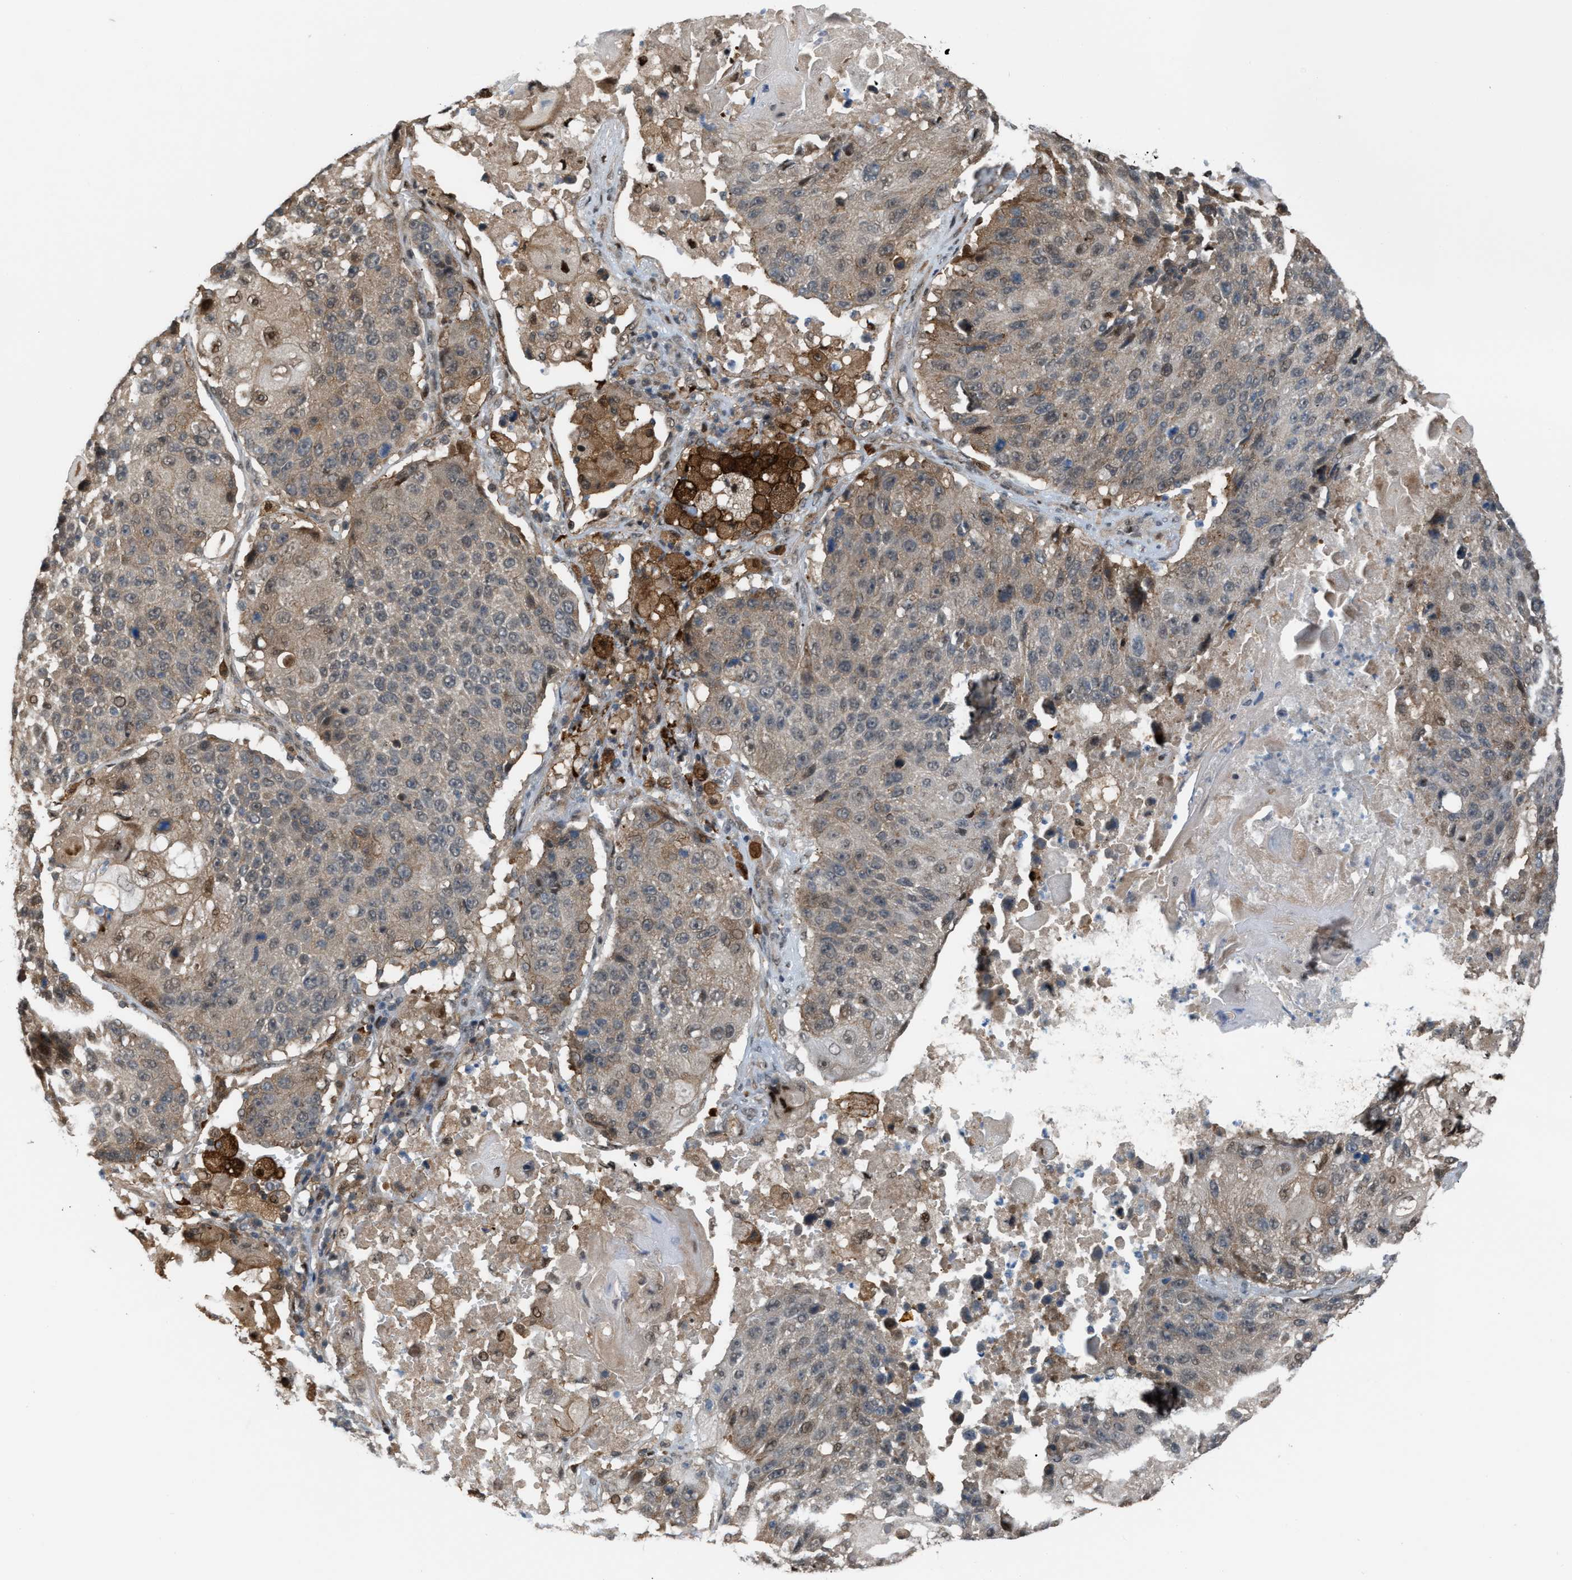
{"staining": {"intensity": "weak", "quantity": "<25%", "location": "cytoplasmic/membranous,nuclear"}, "tissue": "lung cancer", "cell_type": "Tumor cells", "image_type": "cancer", "snomed": [{"axis": "morphology", "description": "Squamous cell carcinoma, NOS"}, {"axis": "topography", "description": "Lung"}], "caption": "This is a image of immunohistochemistry staining of squamous cell carcinoma (lung), which shows no positivity in tumor cells. Brightfield microscopy of immunohistochemistry (IHC) stained with DAB (brown) and hematoxylin (blue), captured at high magnification.", "gene": "RFFL", "patient": {"sex": "male", "age": 61}}